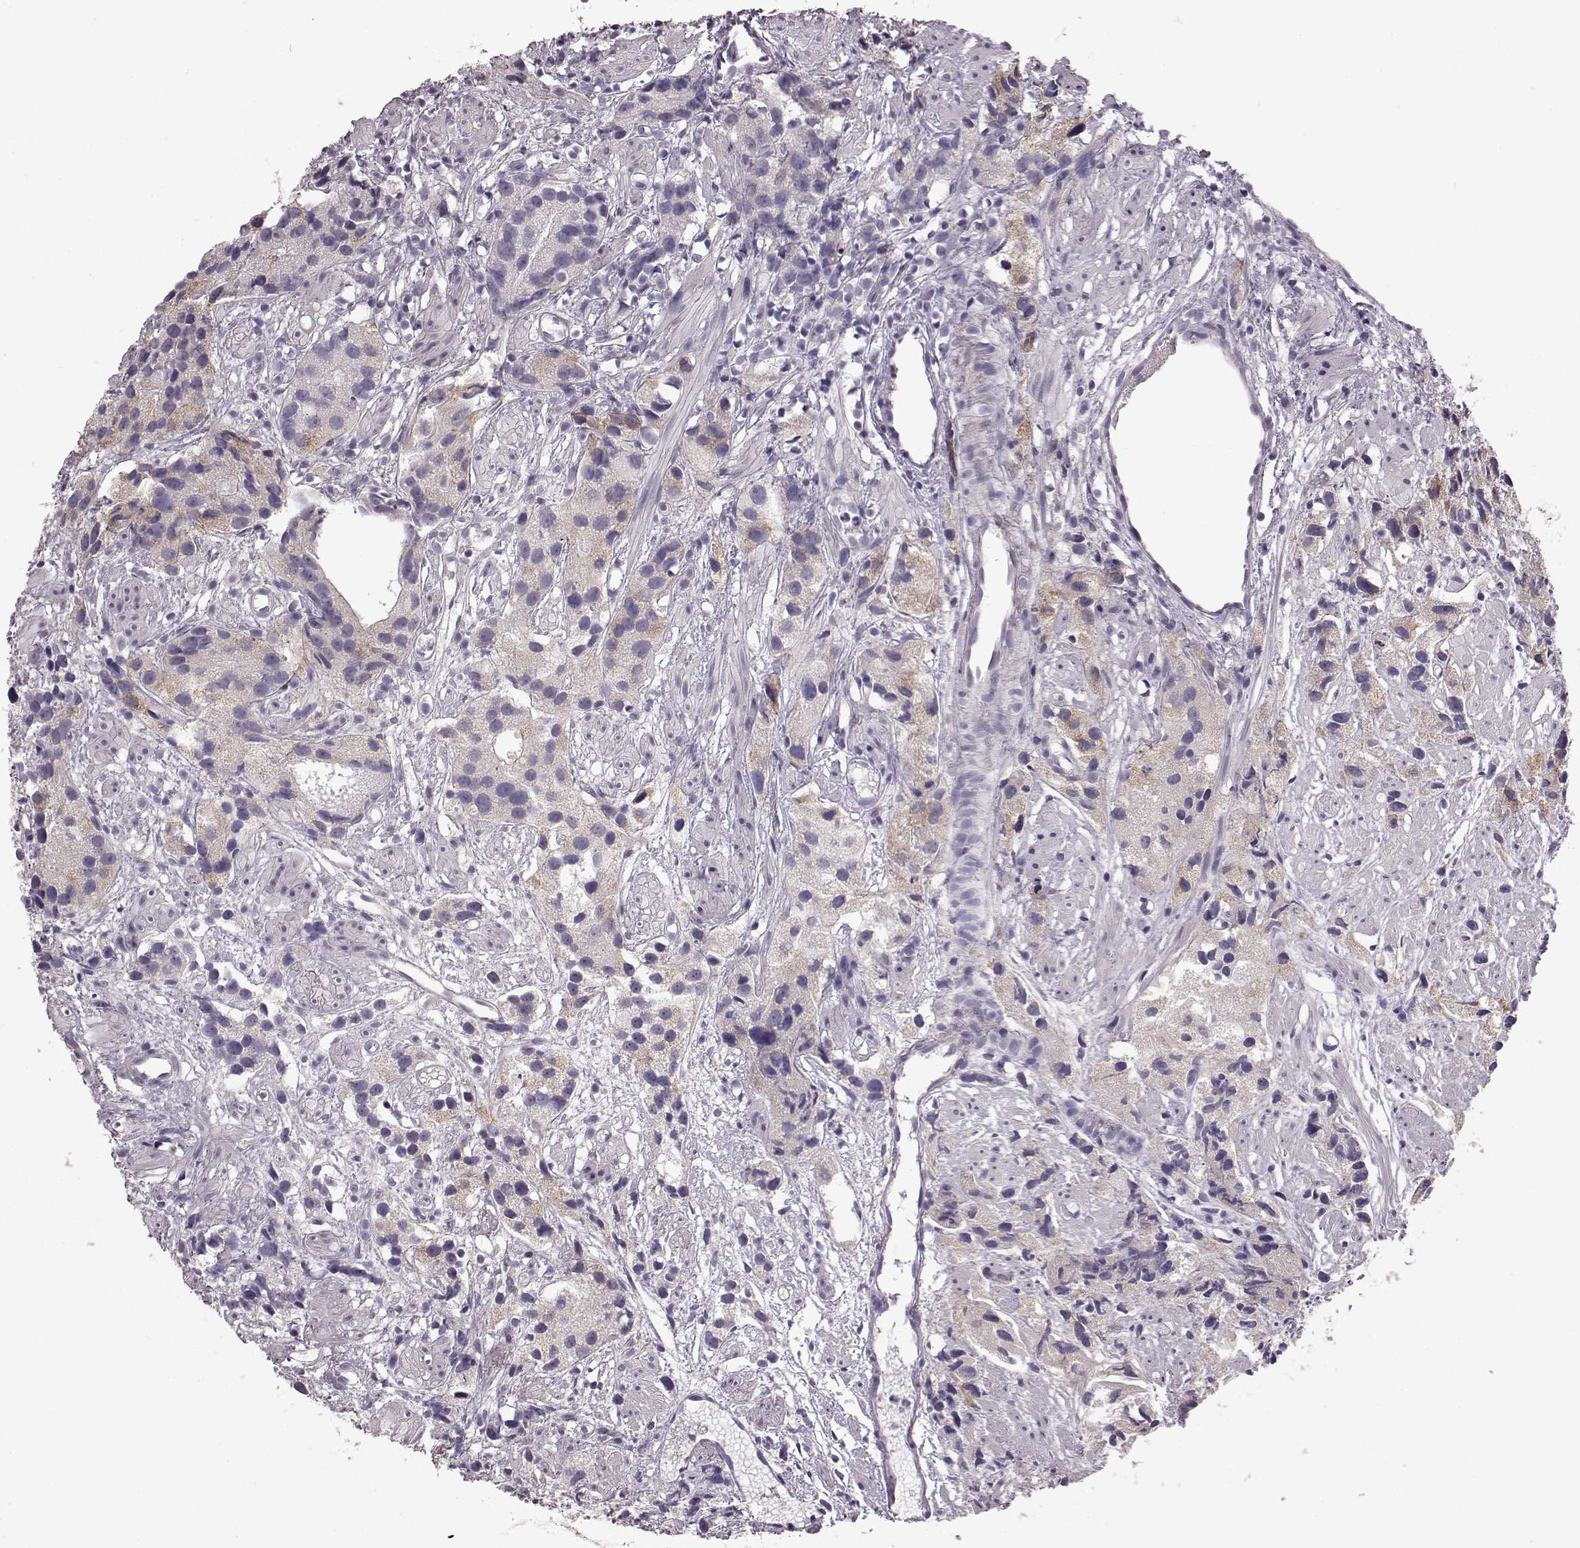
{"staining": {"intensity": "negative", "quantity": "none", "location": "none"}, "tissue": "prostate cancer", "cell_type": "Tumor cells", "image_type": "cancer", "snomed": [{"axis": "morphology", "description": "Adenocarcinoma, High grade"}, {"axis": "topography", "description": "Prostate"}], "caption": "Prostate high-grade adenocarcinoma was stained to show a protein in brown. There is no significant staining in tumor cells.", "gene": "TCHHL1", "patient": {"sex": "male", "age": 68}}